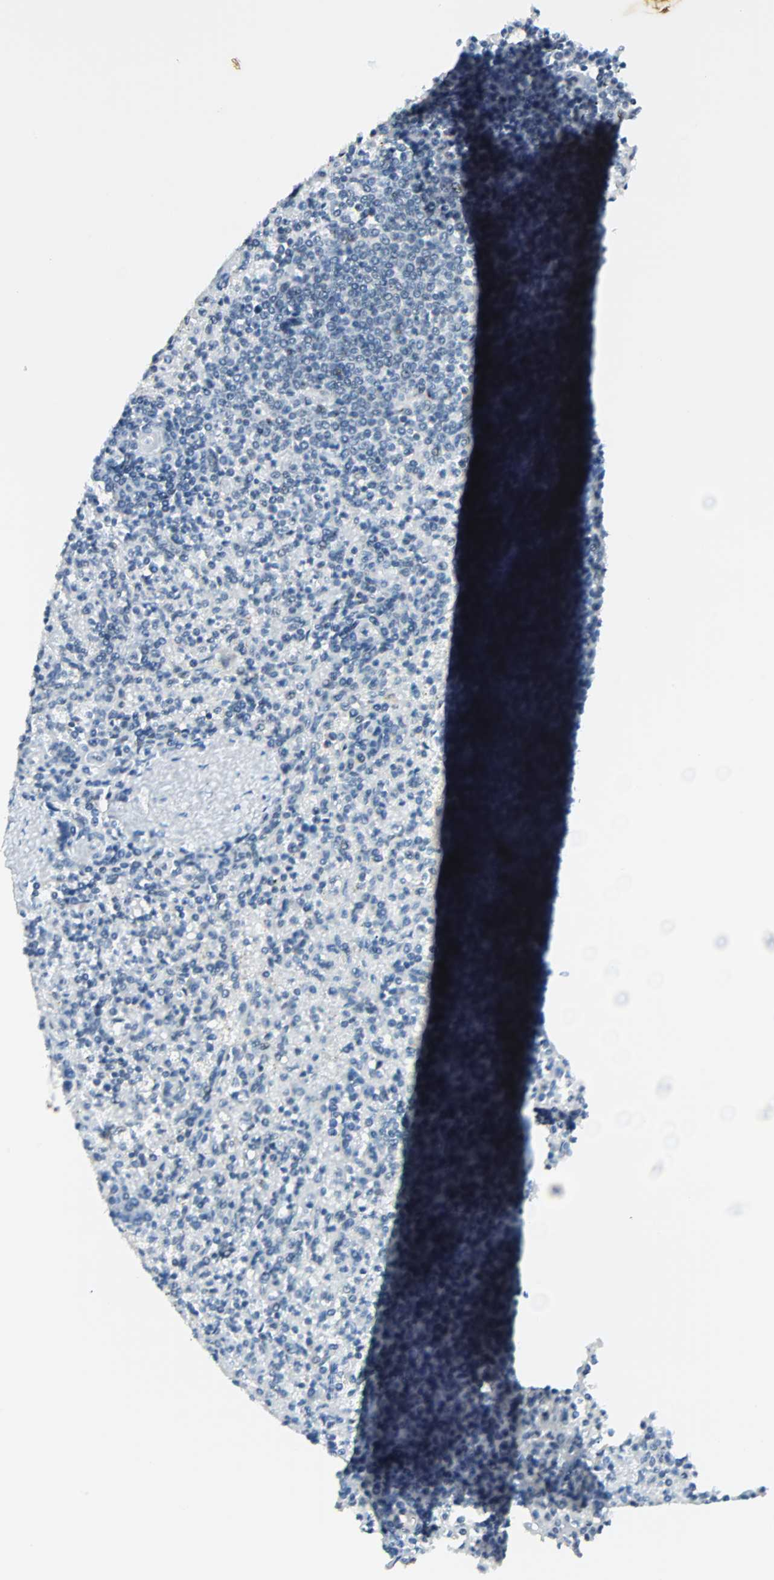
{"staining": {"intensity": "negative", "quantity": "none", "location": "none"}, "tissue": "spleen", "cell_type": "Cells in red pulp", "image_type": "normal", "snomed": [{"axis": "morphology", "description": "Normal tissue, NOS"}, {"axis": "topography", "description": "Spleen"}], "caption": "Immunohistochemistry of normal human spleen exhibits no expression in cells in red pulp.", "gene": "NELFE", "patient": {"sex": "female", "age": 74}}